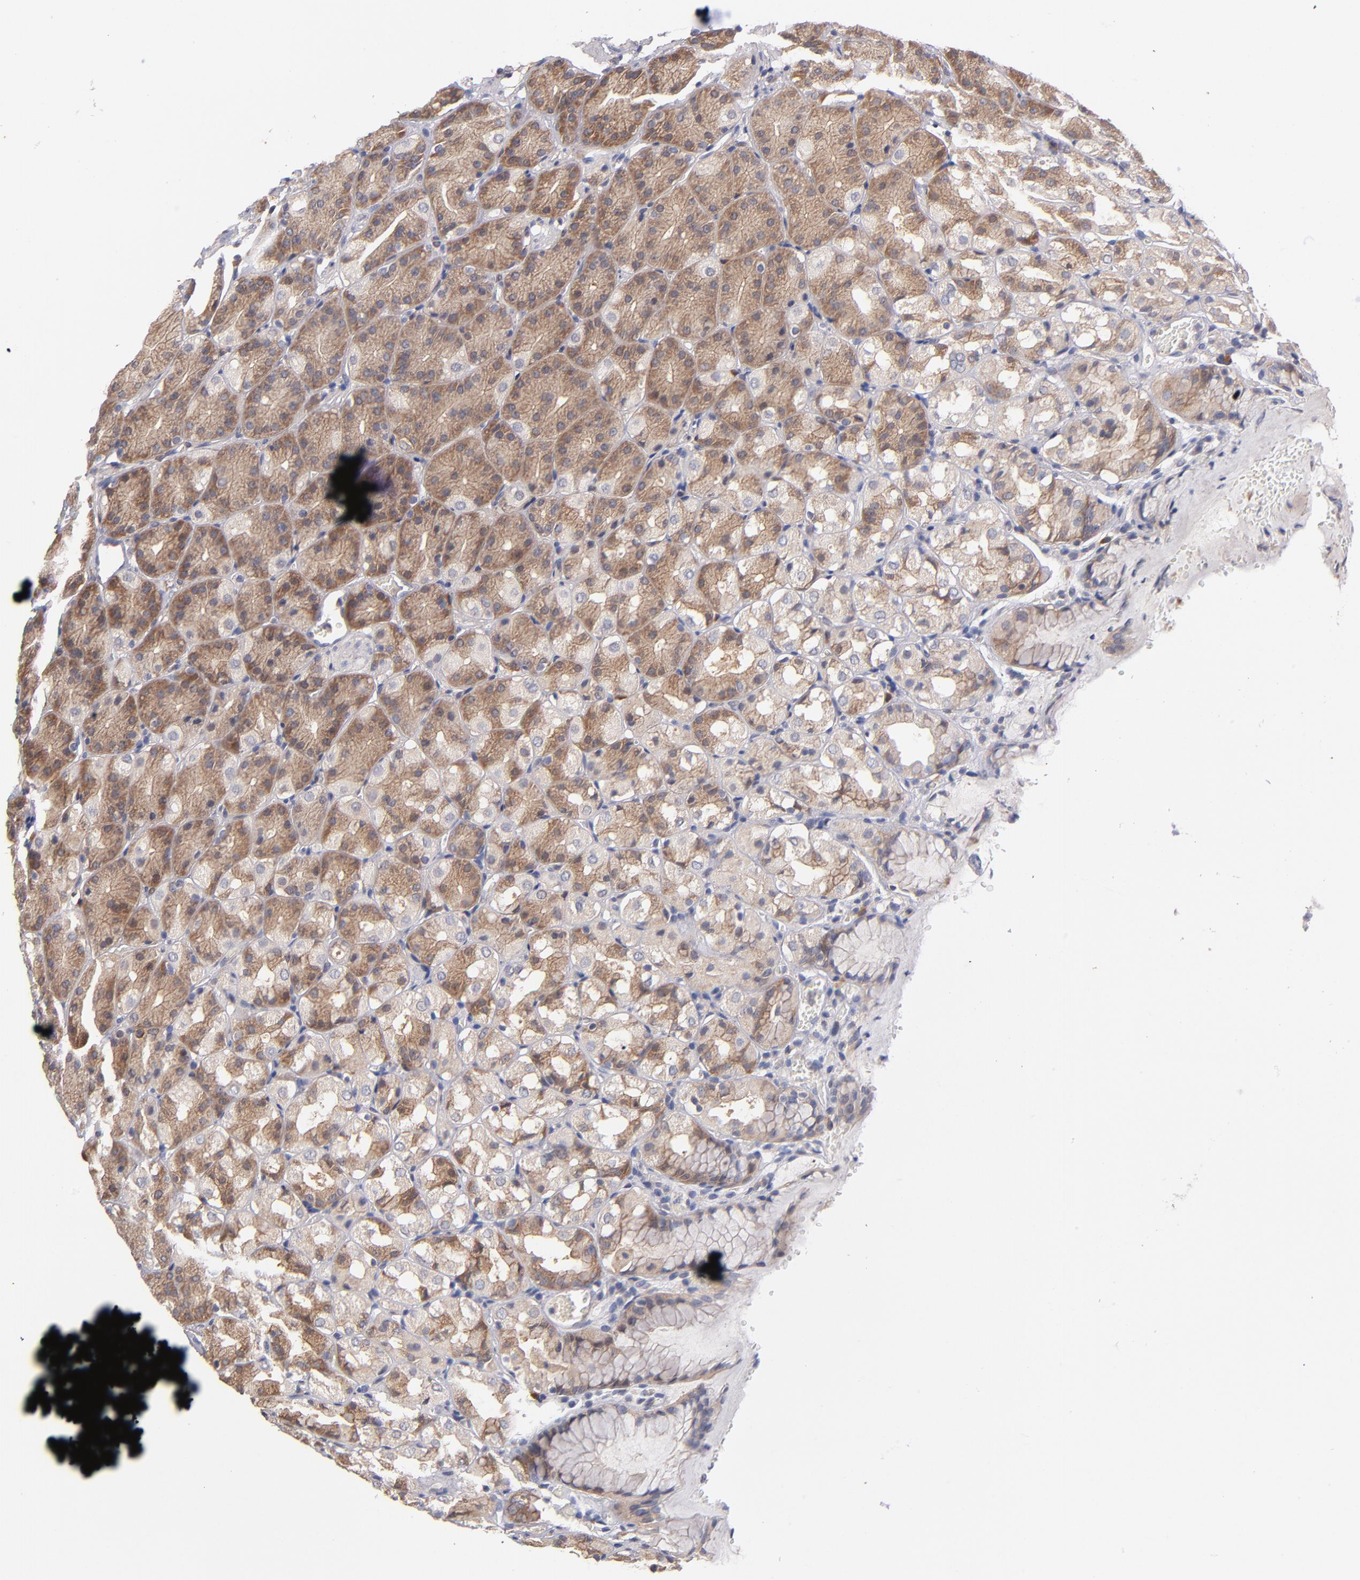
{"staining": {"intensity": "moderate", "quantity": "25%-75%", "location": "cytoplasmic/membranous"}, "tissue": "stomach", "cell_type": "Glandular cells", "image_type": "normal", "snomed": [{"axis": "morphology", "description": "Normal tissue, NOS"}, {"axis": "topography", "description": "Stomach, upper"}], "caption": "DAB (3,3'-diaminobenzidine) immunohistochemical staining of unremarkable human stomach demonstrates moderate cytoplasmic/membranous protein expression in about 25%-75% of glandular cells. (DAB (3,3'-diaminobenzidine) = brown stain, brightfield microscopy at high magnification).", "gene": "GMFB", "patient": {"sex": "female", "age": 81}}